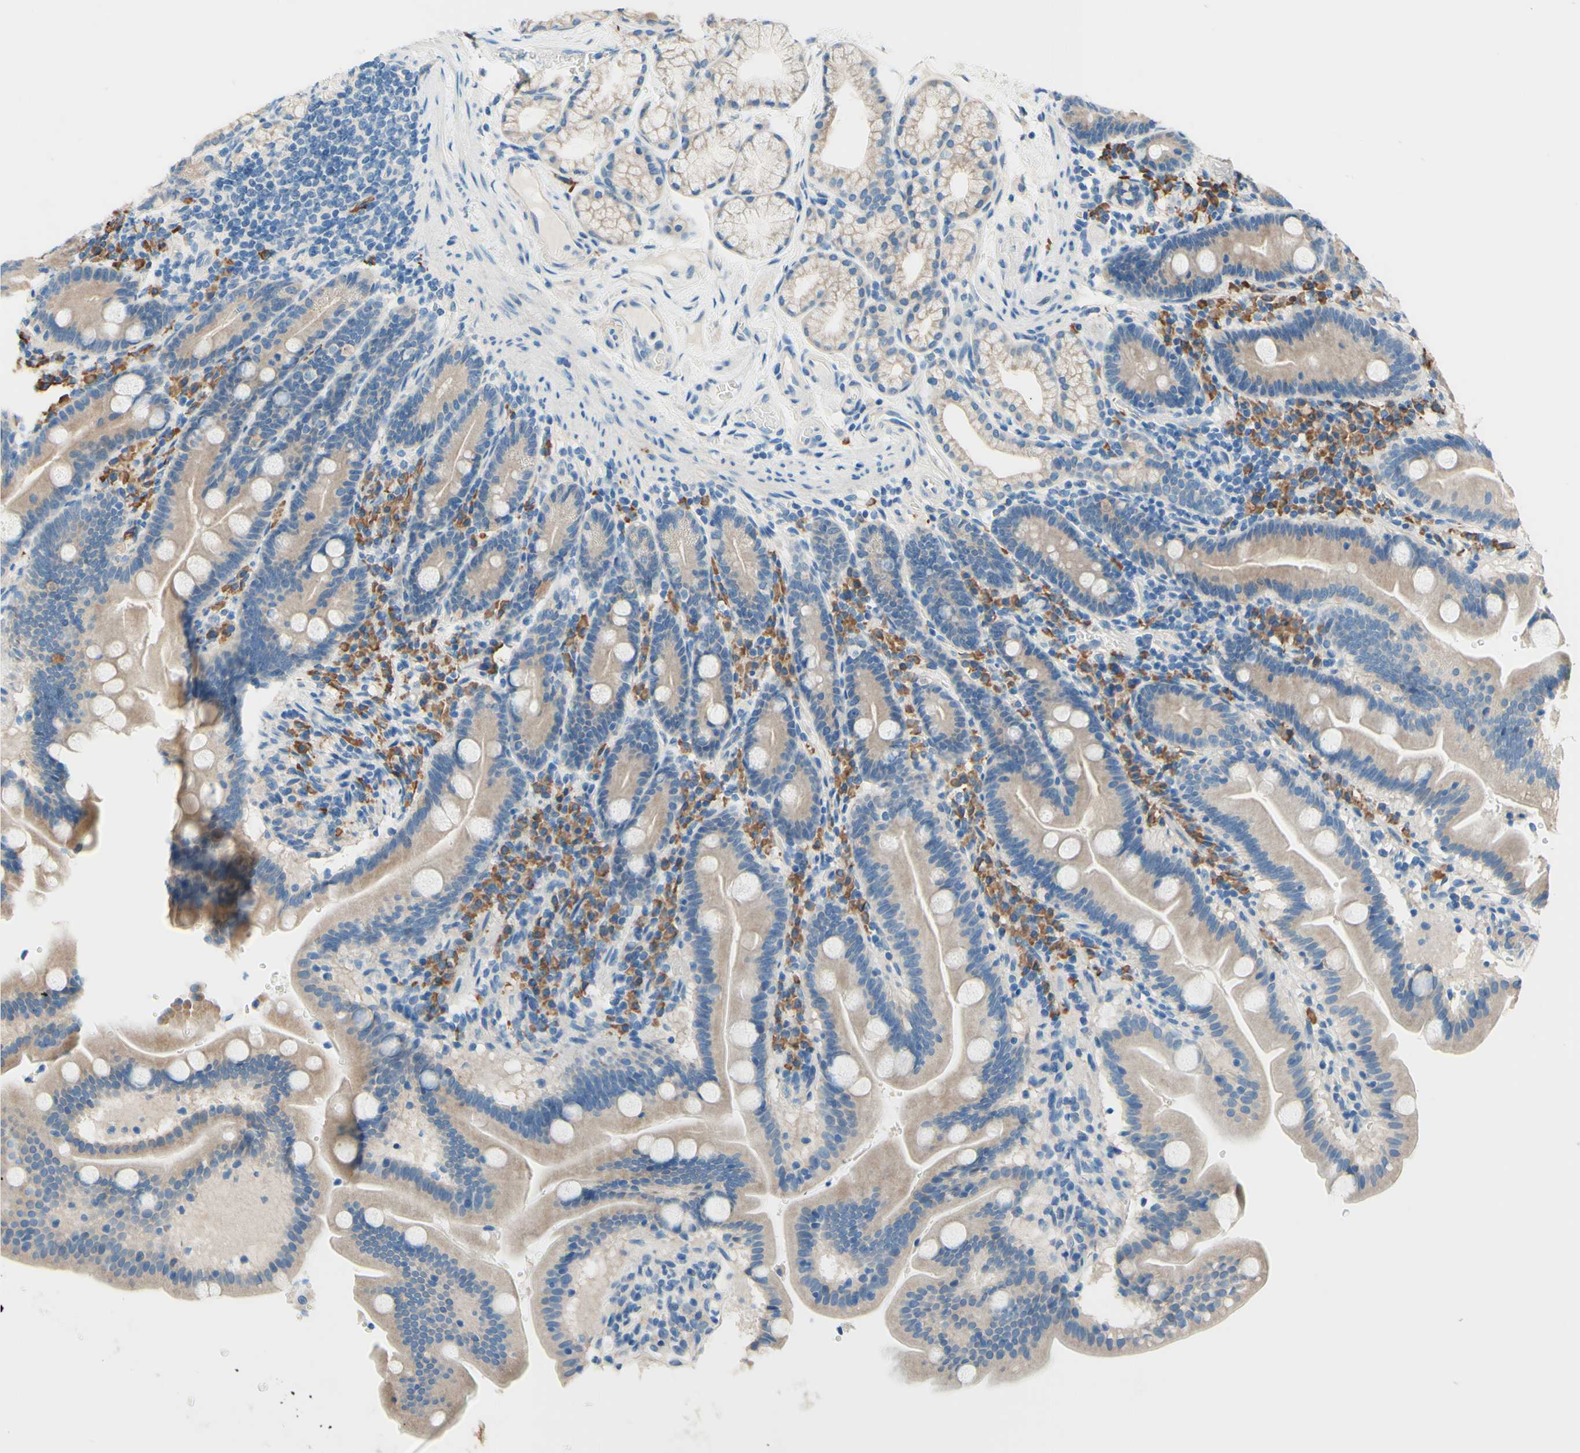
{"staining": {"intensity": "weak", "quantity": ">75%", "location": "cytoplasmic/membranous"}, "tissue": "duodenum", "cell_type": "Glandular cells", "image_type": "normal", "snomed": [{"axis": "morphology", "description": "Normal tissue, NOS"}, {"axis": "topography", "description": "Duodenum"}], "caption": "Immunohistochemistry (IHC) (DAB) staining of normal human duodenum demonstrates weak cytoplasmic/membranous protein expression in about >75% of glandular cells.", "gene": "PASD1", "patient": {"sex": "male", "age": 54}}